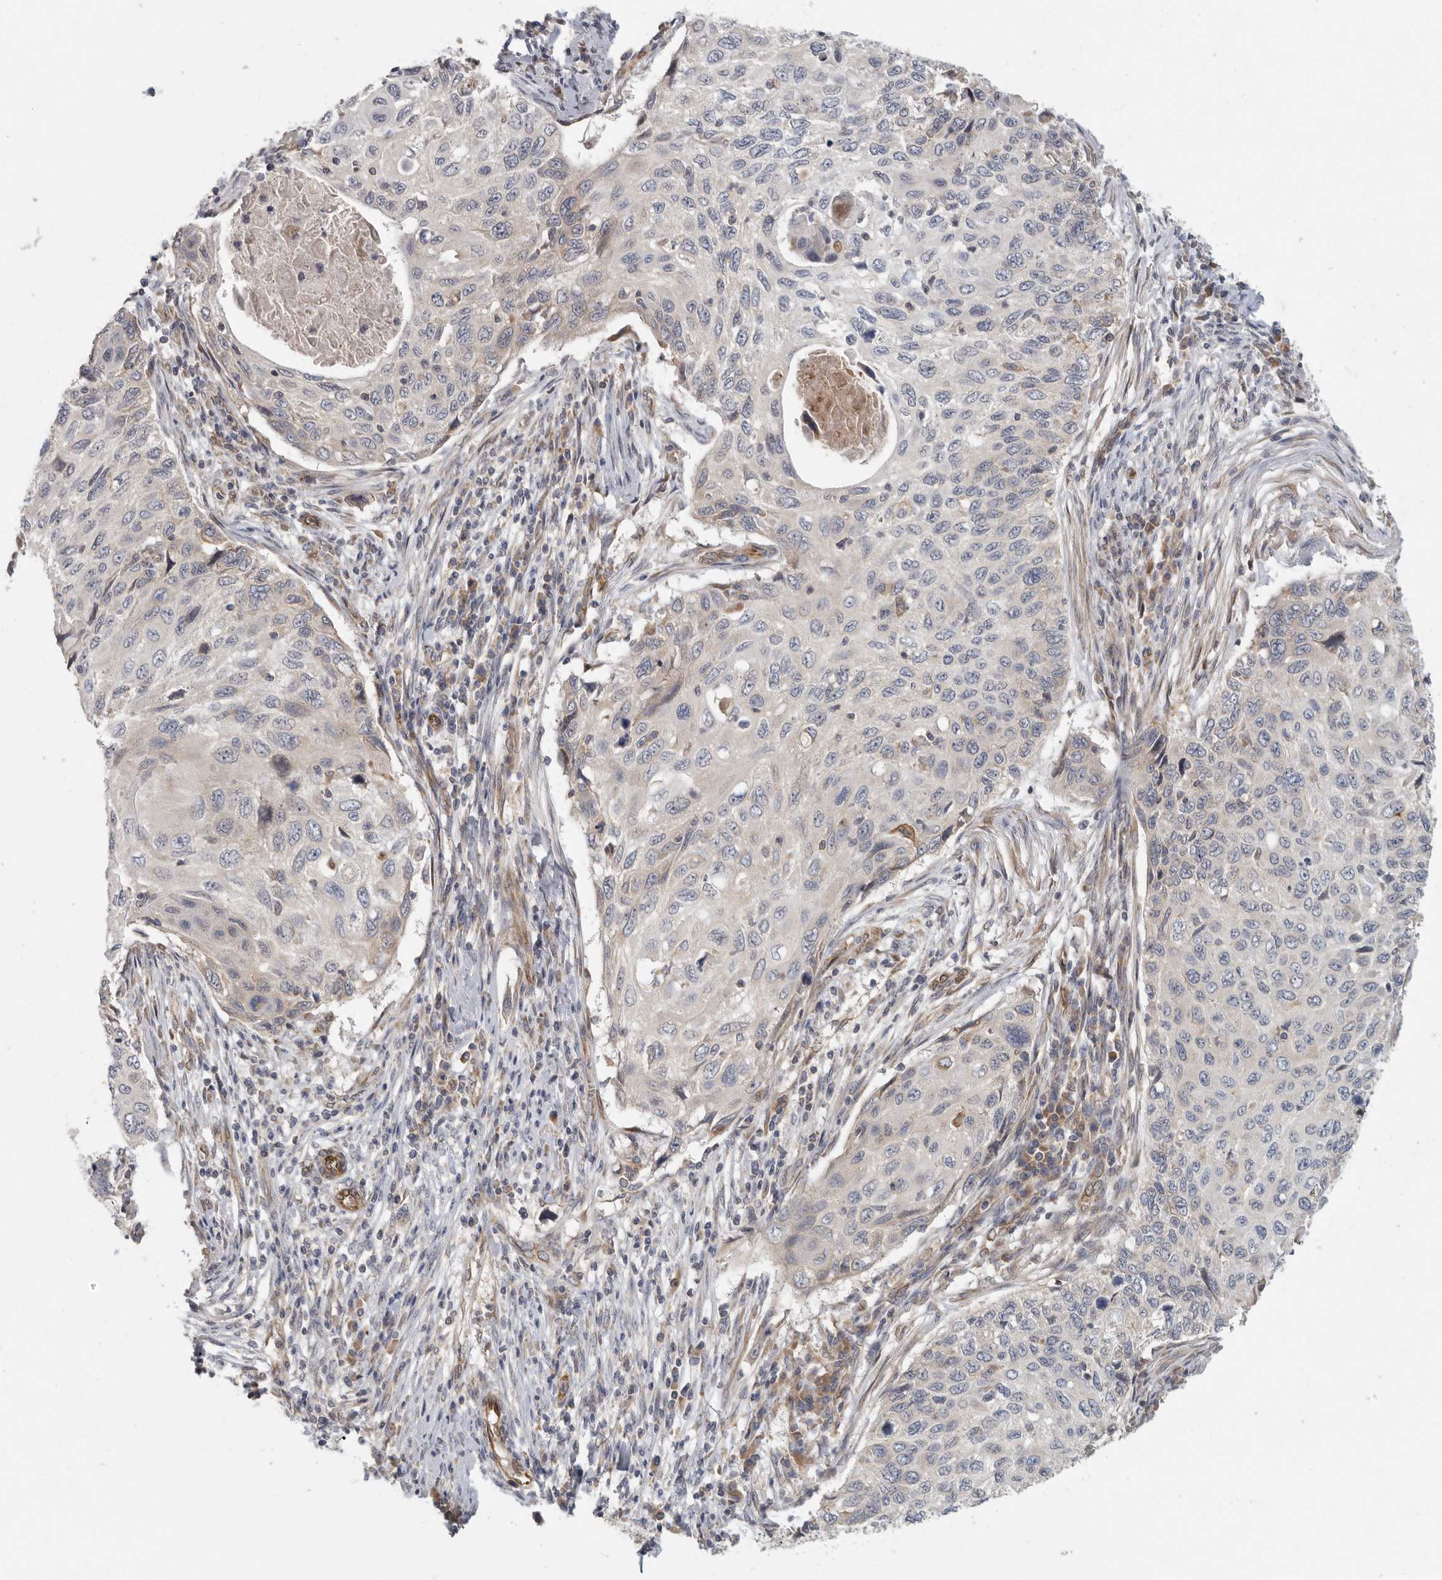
{"staining": {"intensity": "negative", "quantity": "none", "location": "none"}, "tissue": "cervical cancer", "cell_type": "Tumor cells", "image_type": "cancer", "snomed": [{"axis": "morphology", "description": "Squamous cell carcinoma, NOS"}, {"axis": "topography", "description": "Cervix"}], "caption": "A high-resolution micrograph shows immunohistochemistry (IHC) staining of cervical squamous cell carcinoma, which exhibits no significant expression in tumor cells.", "gene": "BCAP29", "patient": {"sex": "female", "age": 70}}